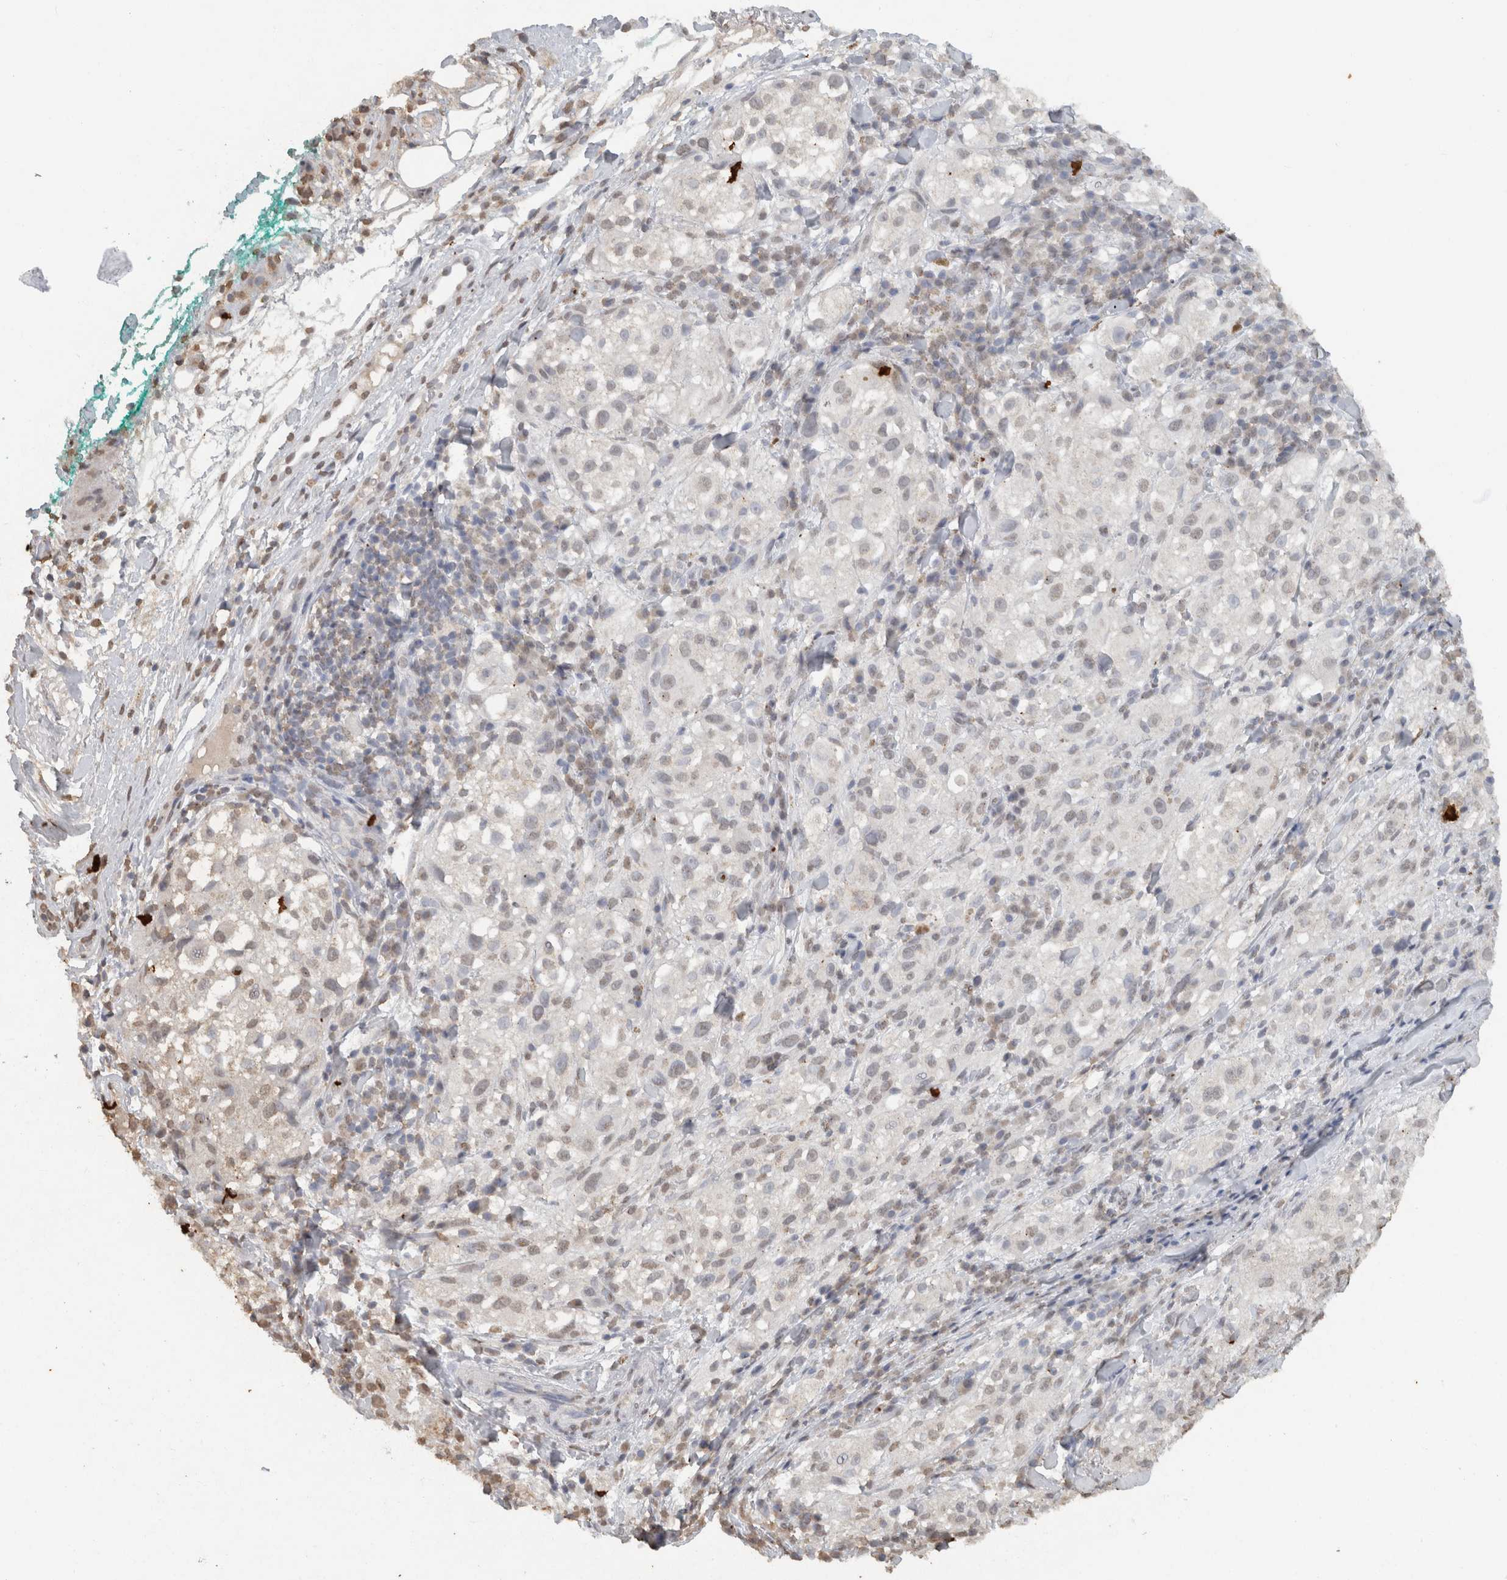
{"staining": {"intensity": "weak", "quantity": "<25%", "location": "nuclear"}, "tissue": "melanoma", "cell_type": "Tumor cells", "image_type": "cancer", "snomed": [{"axis": "morphology", "description": "Necrosis, NOS"}, {"axis": "morphology", "description": "Malignant melanoma, NOS"}, {"axis": "topography", "description": "Skin"}], "caption": "Immunohistochemical staining of human melanoma exhibits no significant staining in tumor cells.", "gene": "HAND2", "patient": {"sex": "female", "age": 87}}